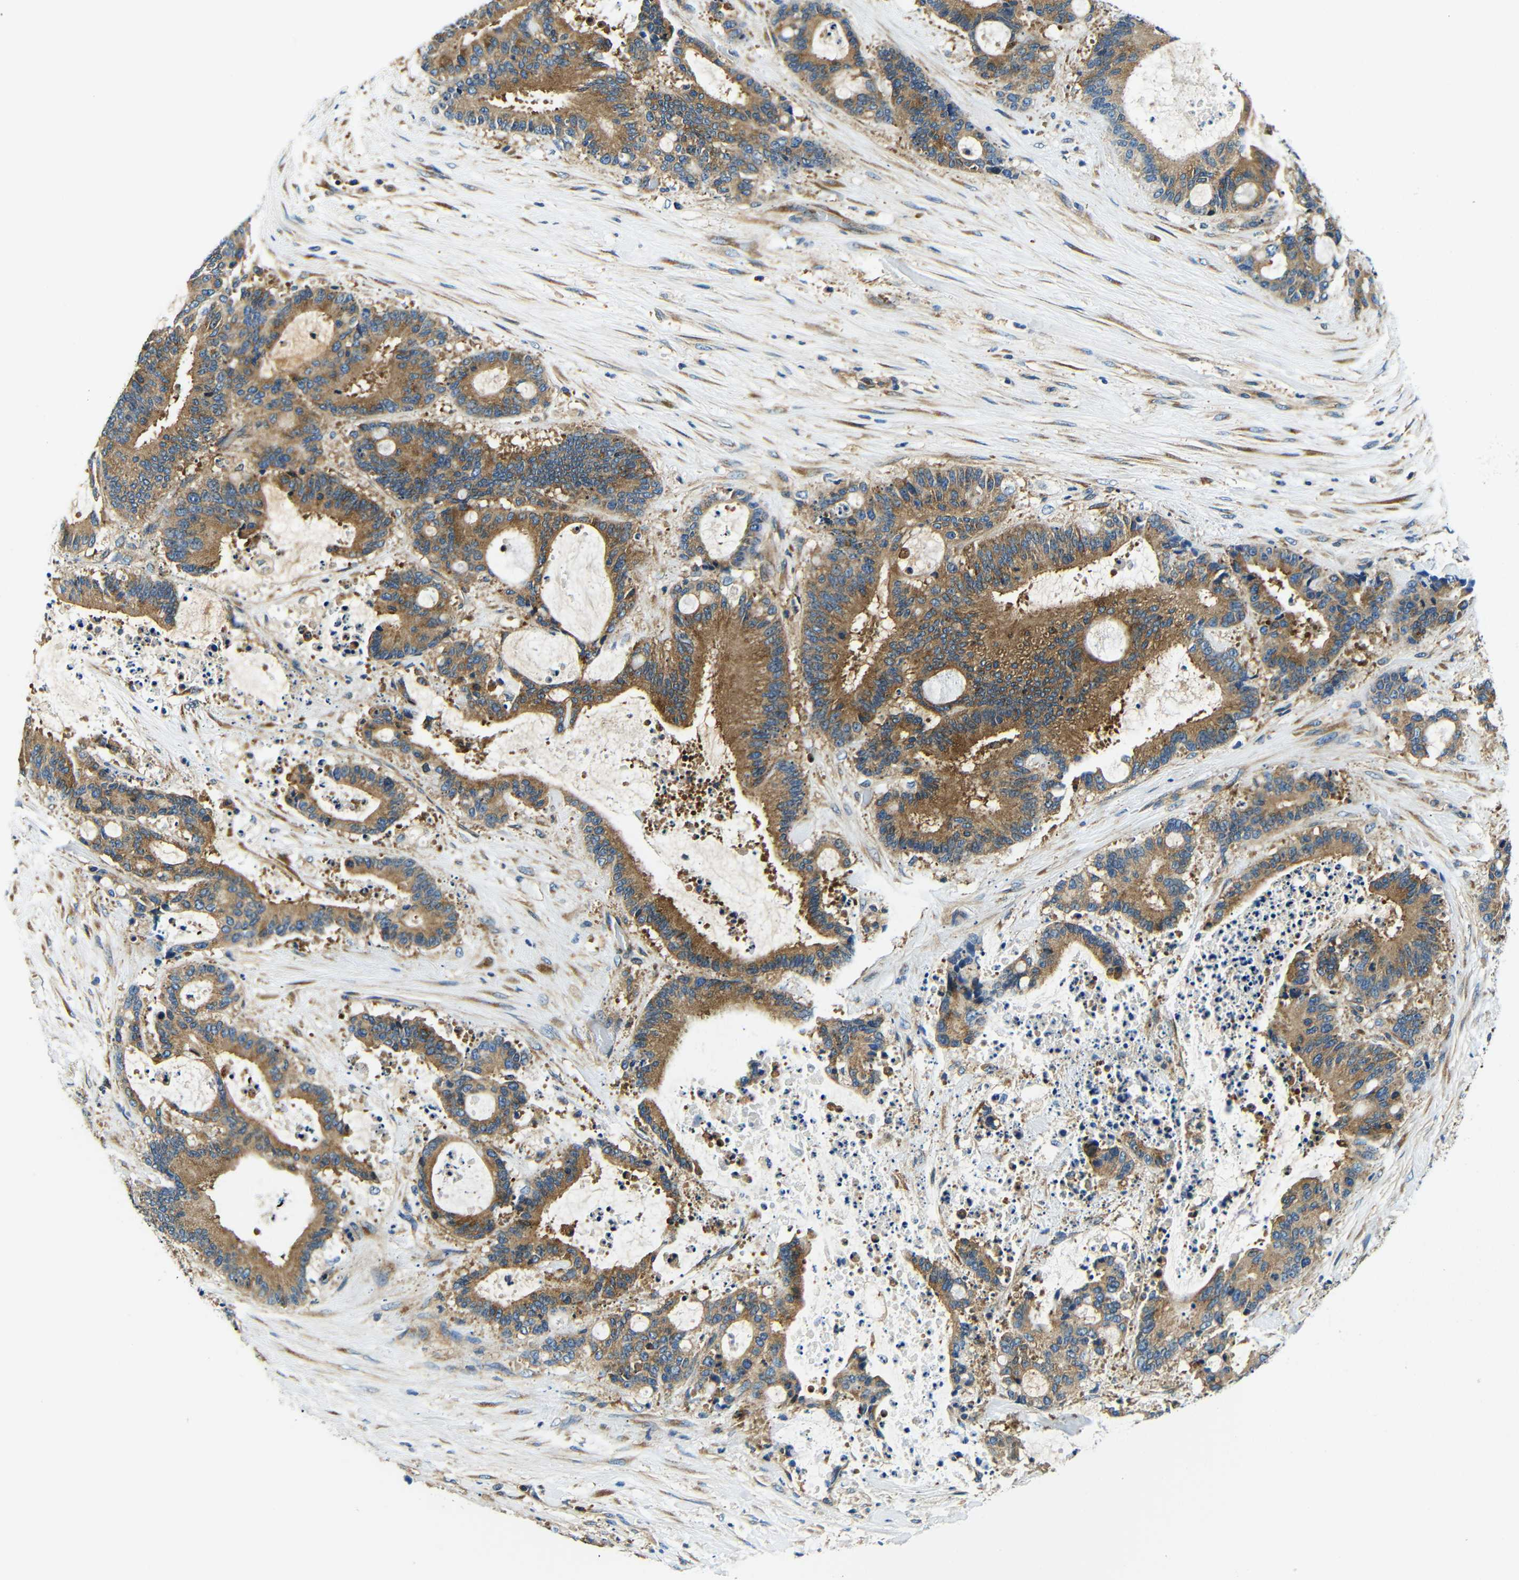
{"staining": {"intensity": "moderate", "quantity": ">75%", "location": "cytoplasmic/membranous"}, "tissue": "liver cancer", "cell_type": "Tumor cells", "image_type": "cancer", "snomed": [{"axis": "morphology", "description": "Normal tissue, NOS"}, {"axis": "morphology", "description": "Cholangiocarcinoma"}, {"axis": "topography", "description": "Liver"}, {"axis": "topography", "description": "Peripheral nerve tissue"}], "caption": "Liver cancer (cholangiocarcinoma) tissue demonstrates moderate cytoplasmic/membranous staining in about >75% of tumor cells, visualized by immunohistochemistry.", "gene": "USO1", "patient": {"sex": "female", "age": 73}}